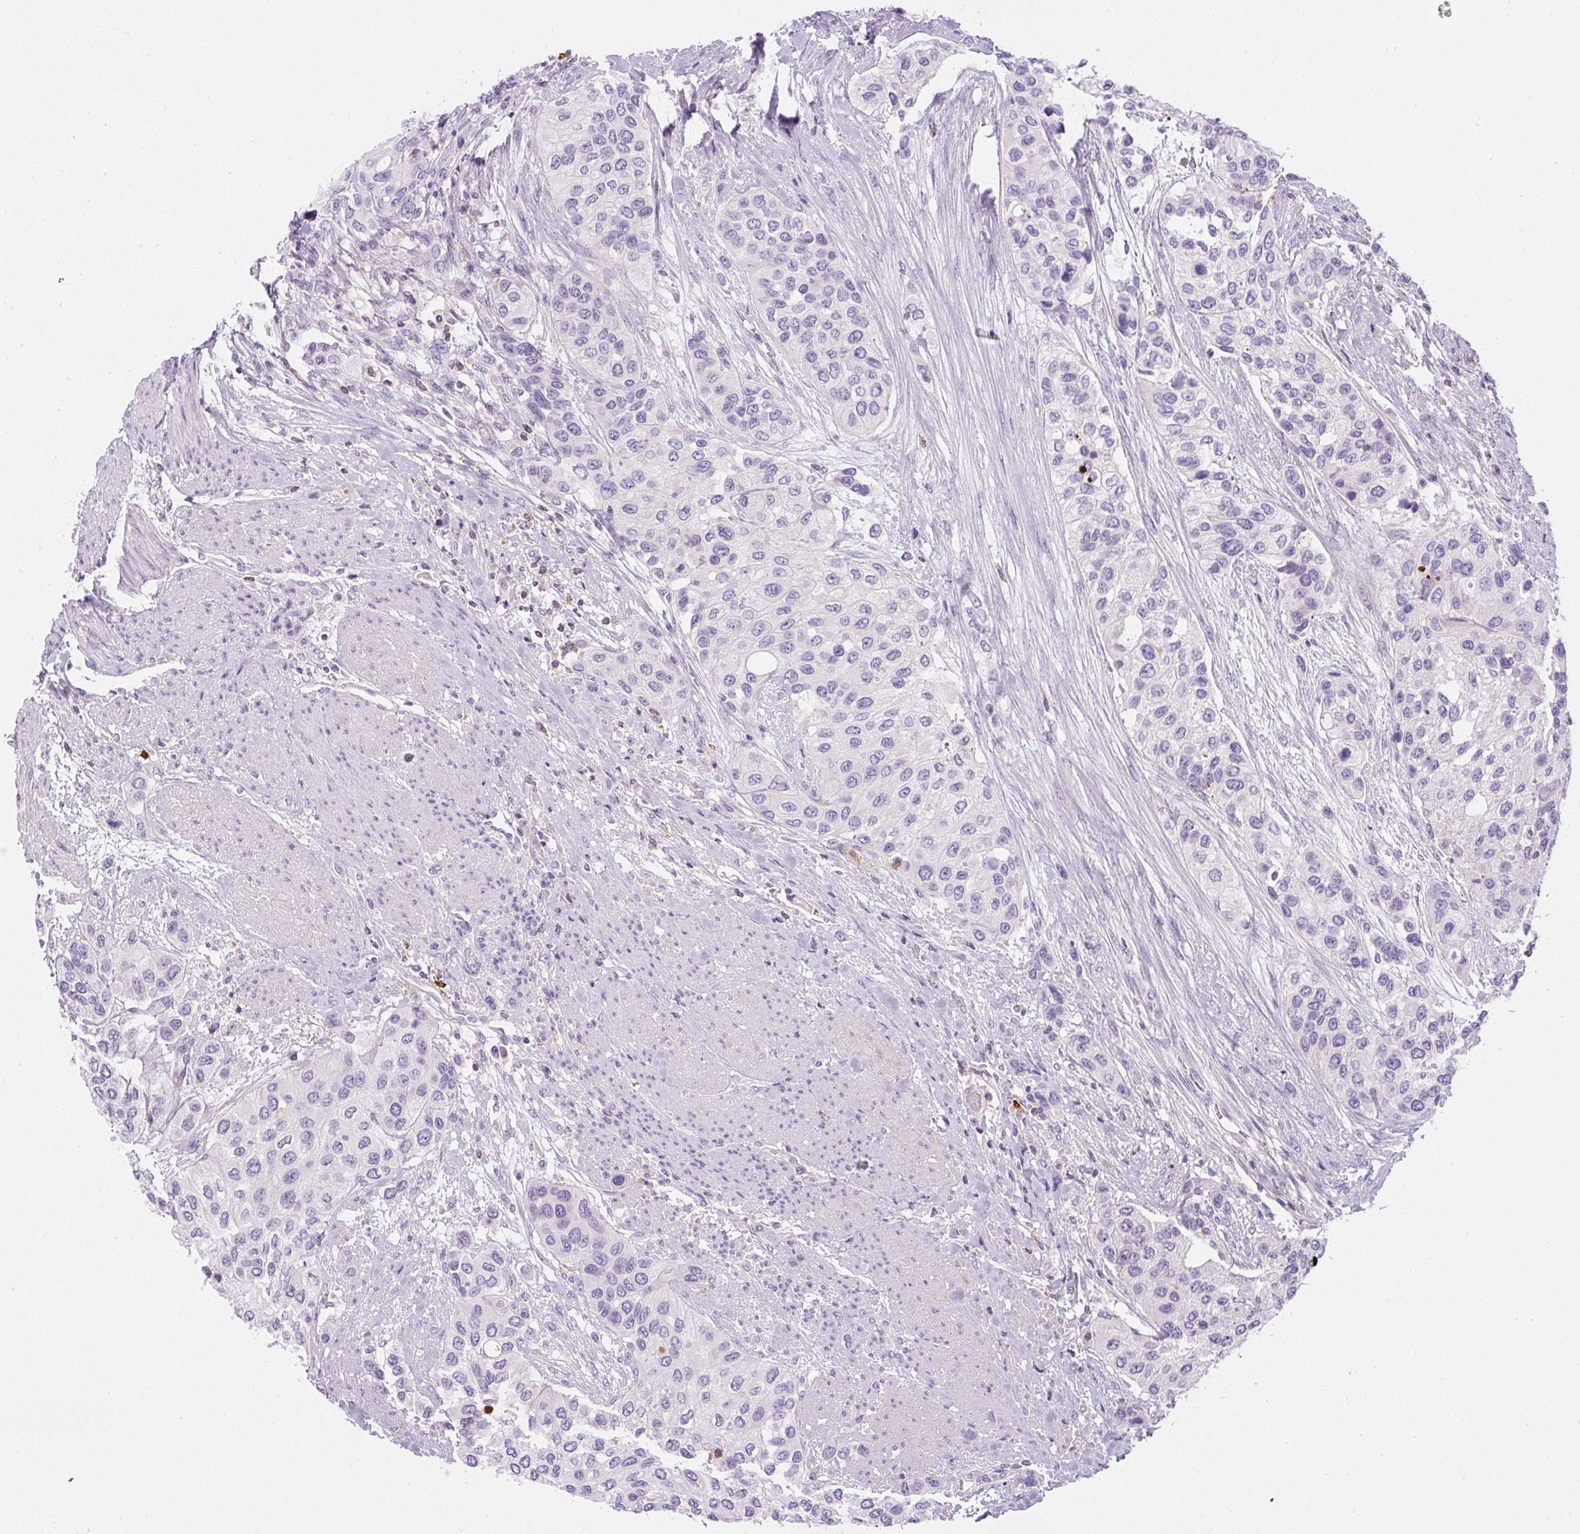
{"staining": {"intensity": "negative", "quantity": "none", "location": "none"}, "tissue": "urothelial cancer", "cell_type": "Tumor cells", "image_type": "cancer", "snomed": [{"axis": "morphology", "description": "Normal tissue, NOS"}, {"axis": "morphology", "description": "Urothelial carcinoma, High grade"}, {"axis": "topography", "description": "Vascular tissue"}, {"axis": "topography", "description": "Urinary bladder"}], "caption": "A high-resolution photomicrograph shows IHC staining of urothelial cancer, which exhibits no significant staining in tumor cells. The staining was performed using DAB to visualize the protein expression in brown, while the nuclei were stained in blue with hematoxylin (Magnification: 20x).", "gene": "PIP5KL1", "patient": {"sex": "female", "age": 56}}